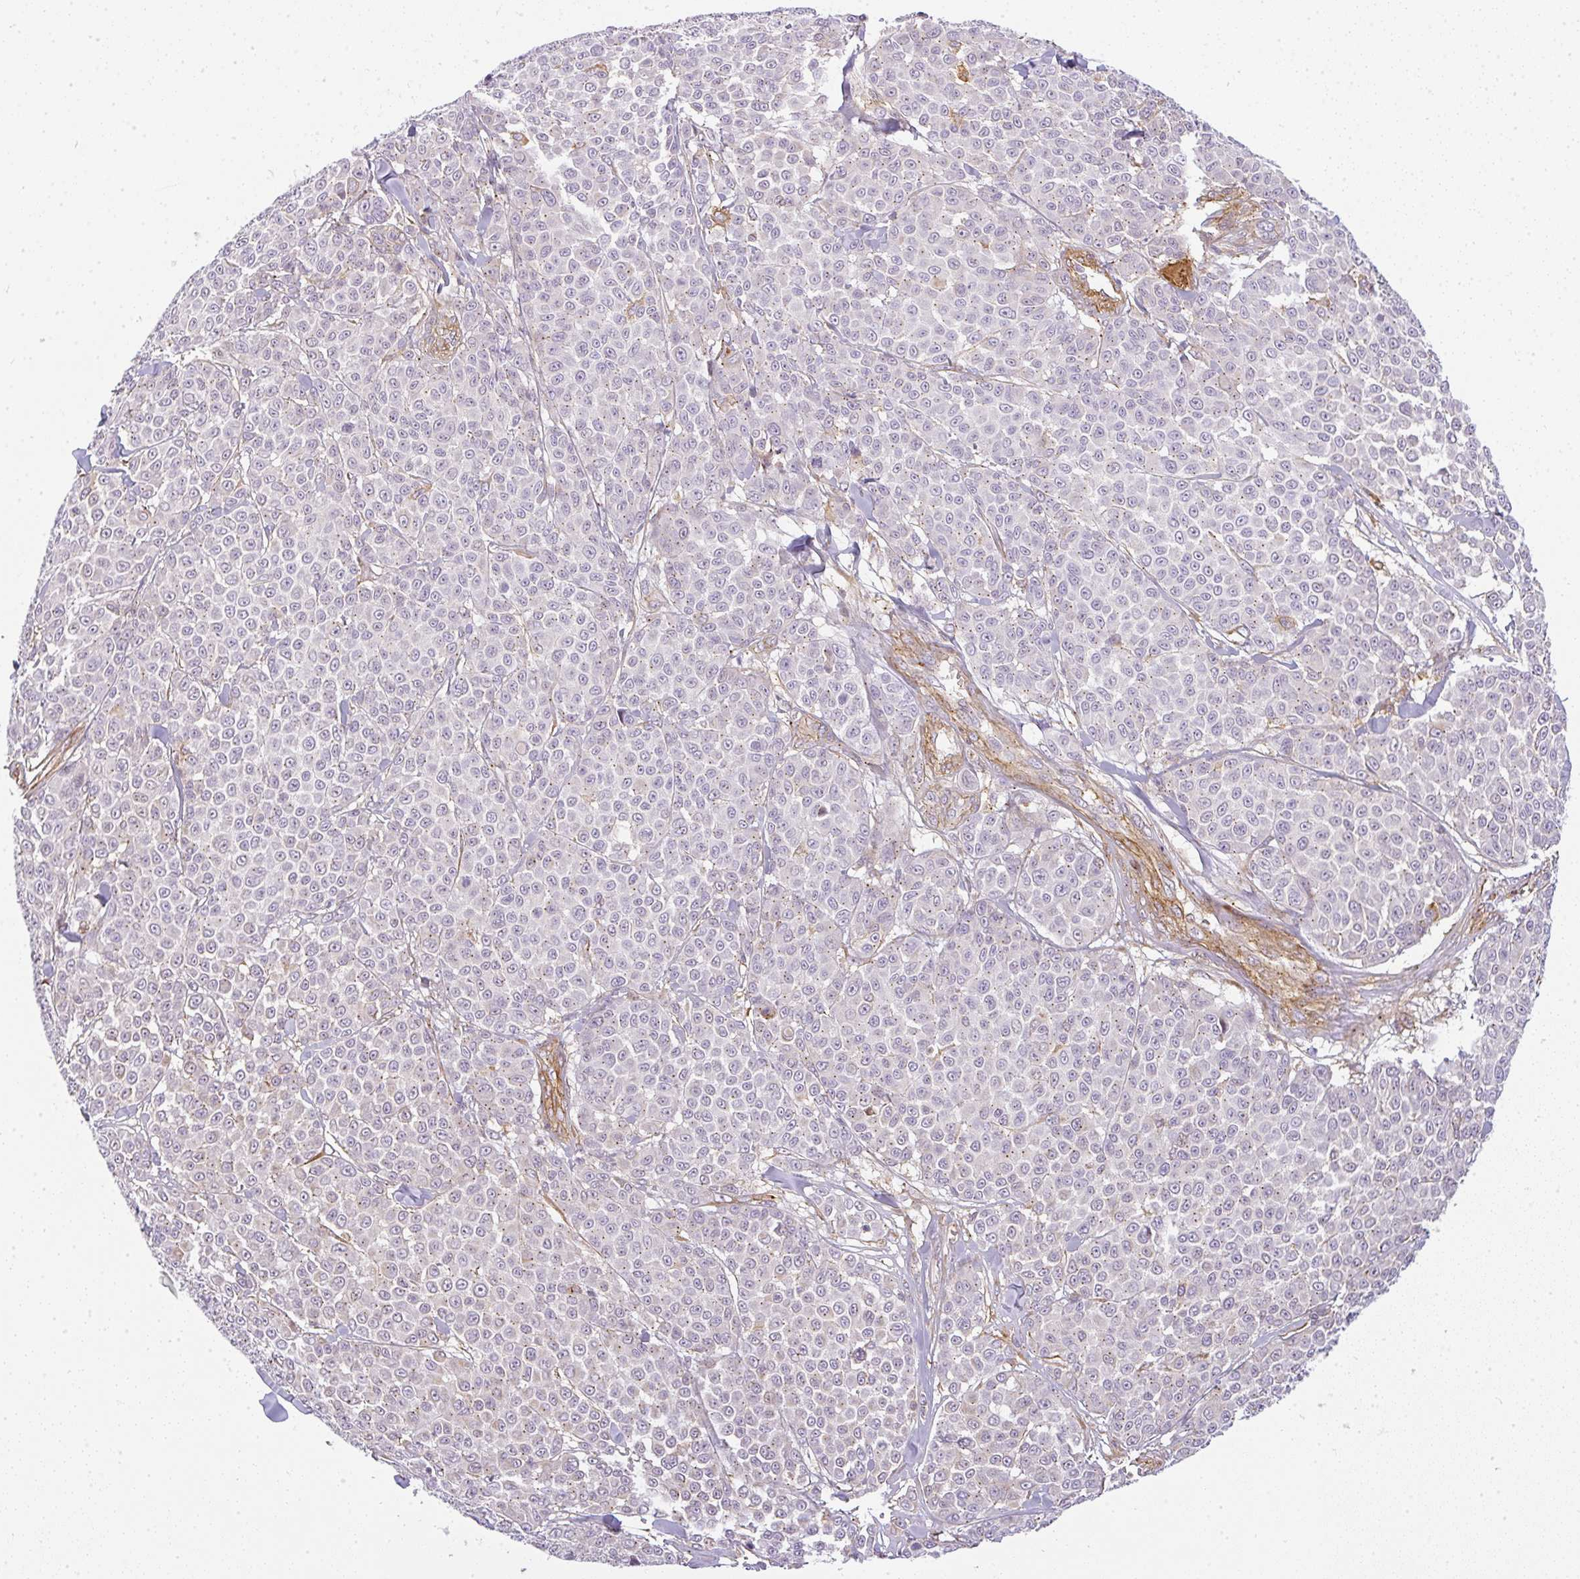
{"staining": {"intensity": "negative", "quantity": "none", "location": "none"}, "tissue": "melanoma", "cell_type": "Tumor cells", "image_type": "cancer", "snomed": [{"axis": "morphology", "description": "Malignant melanoma, NOS"}, {"axis": "topography", "description": "Skin"}], "caption": "Tumor cells show no significant protein positivity in melanoma.", "gene": "SULF1", "patient": {"sex": "male", "age": 46}}